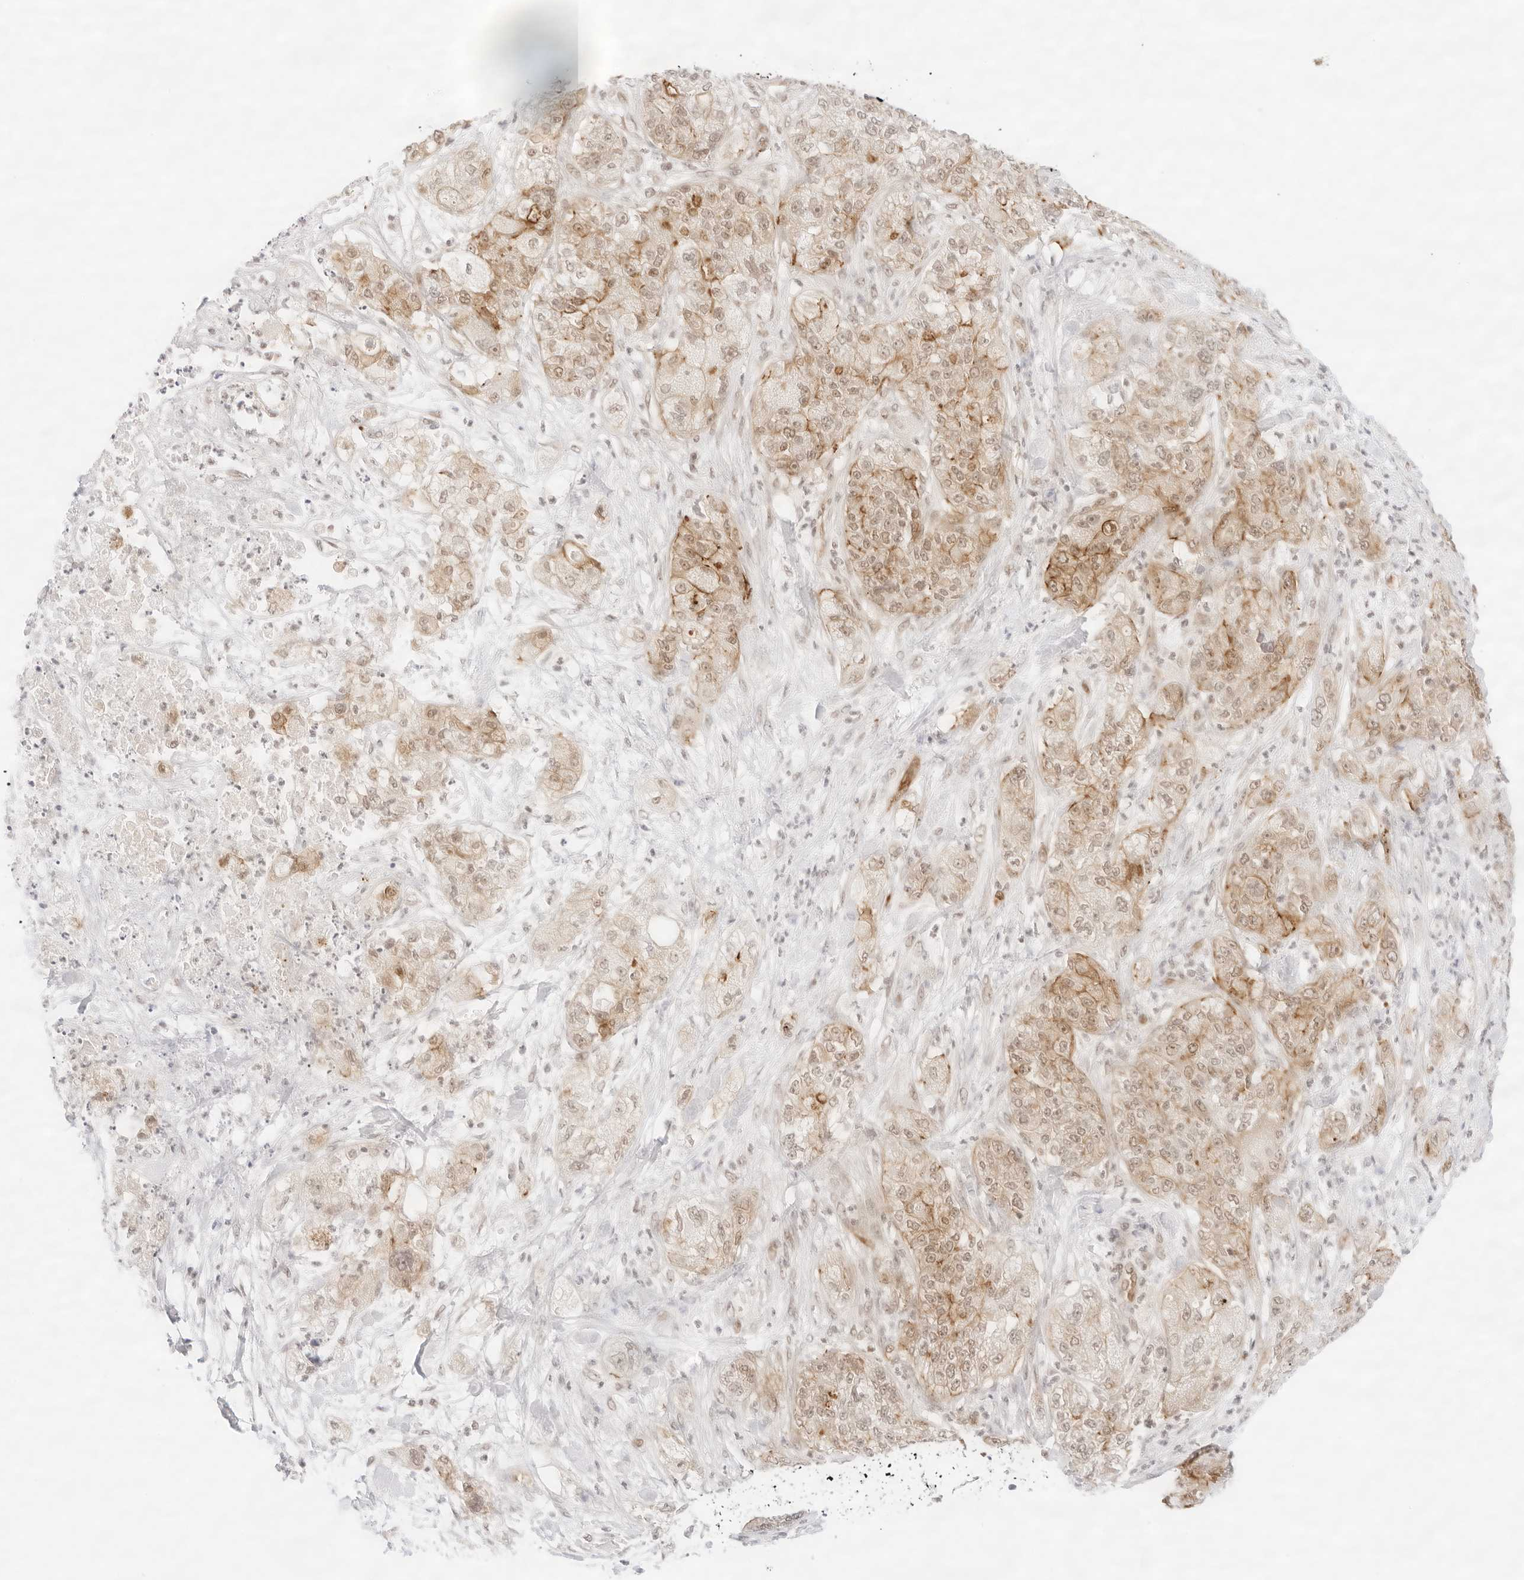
{"staining": {"intensity": "moderate", "quantity": ">75%", "location": "cytoplasmic/membranous,nuclear"}, "tissue": "pancreatic cancer", "cell_type": "Tumor cells", "image_type": "cancer", "snomed": [{"axis": "morphology", "description": "Adenocarcinoma, NOS"}, {"axis": "topography", "description": "Pancreas"}], "caption": "The histopathology image exhibits staining of pancreatic cancer, revealing moderate cytoplasmic/membranous and nuclear protein positivity (brown color) within tumor cells. (brown staining indicates protein expression, while blue staining denotes nuclei).", "gene": "GNAS", "patient": {"sex": "female", "age": 78}}